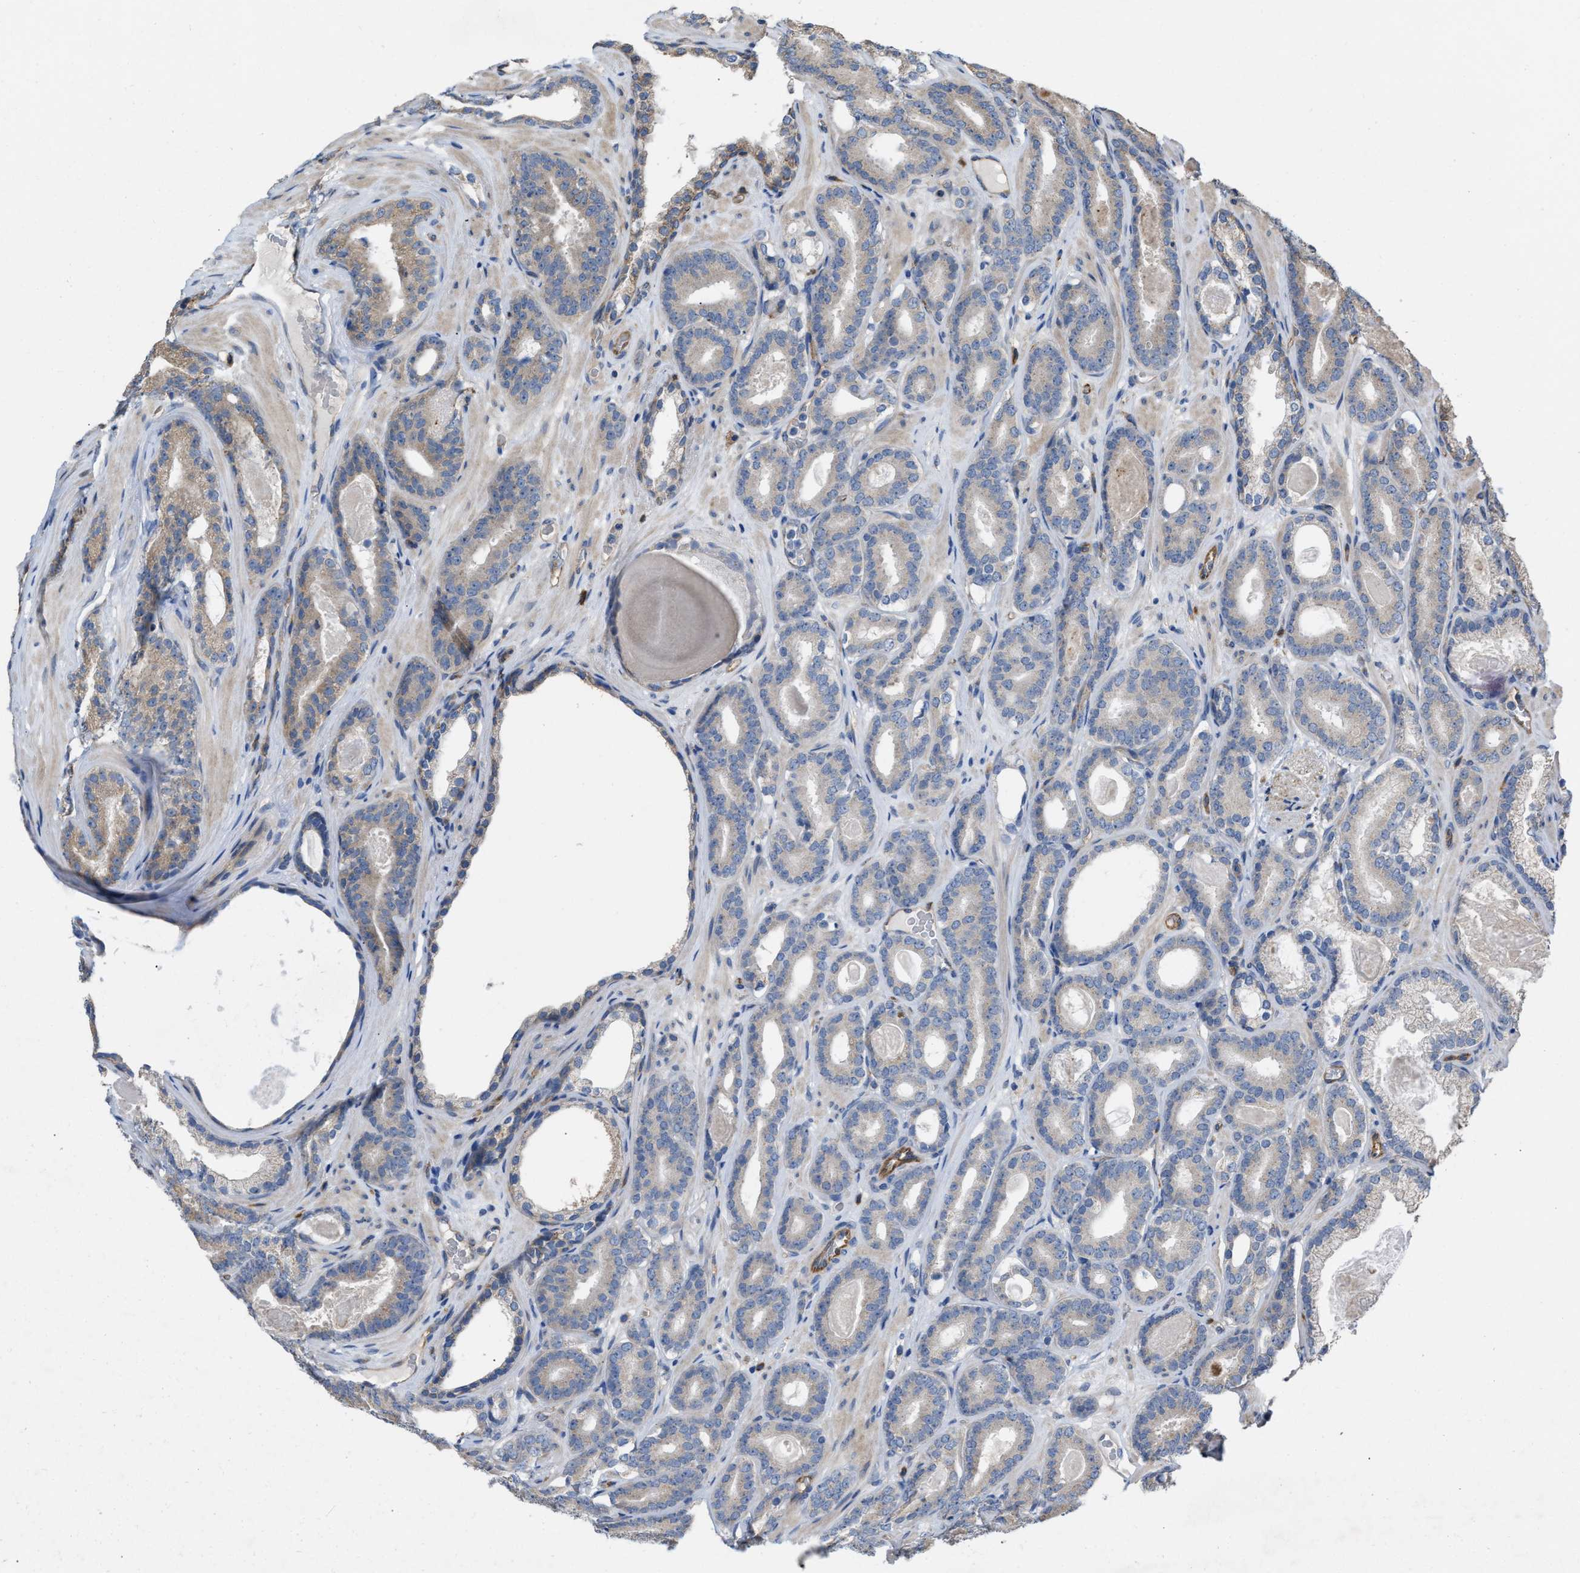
{"staining": {"intensity": "weak", "quantity": "<25%", "location": "cytoplasmic/membranous"}, "tissue": "prostate cancer", "cell_type": "Tumor cells", "image_type": "cancer", "snomed": [{"axis": "morphology", "description": "Adenocarcinoma, High grade"}, {"axis": "topography", "description": "Prostate"}], "caption": "A high-resolution histopathology image shows immunohistochemistry staining of adenocarcinoma (high-grade) (prostate), which demonstrates no significant expression in tumor cells. The staining was performed using DAB (3,3'-diaminobenzidine) to visualize the protein expression in brown, while the nuclei were stained in blue with hematoxylin (Magnification: 20x).", "gene": "SLC4A11", "patient": {"sex": "male", "age": 60}}